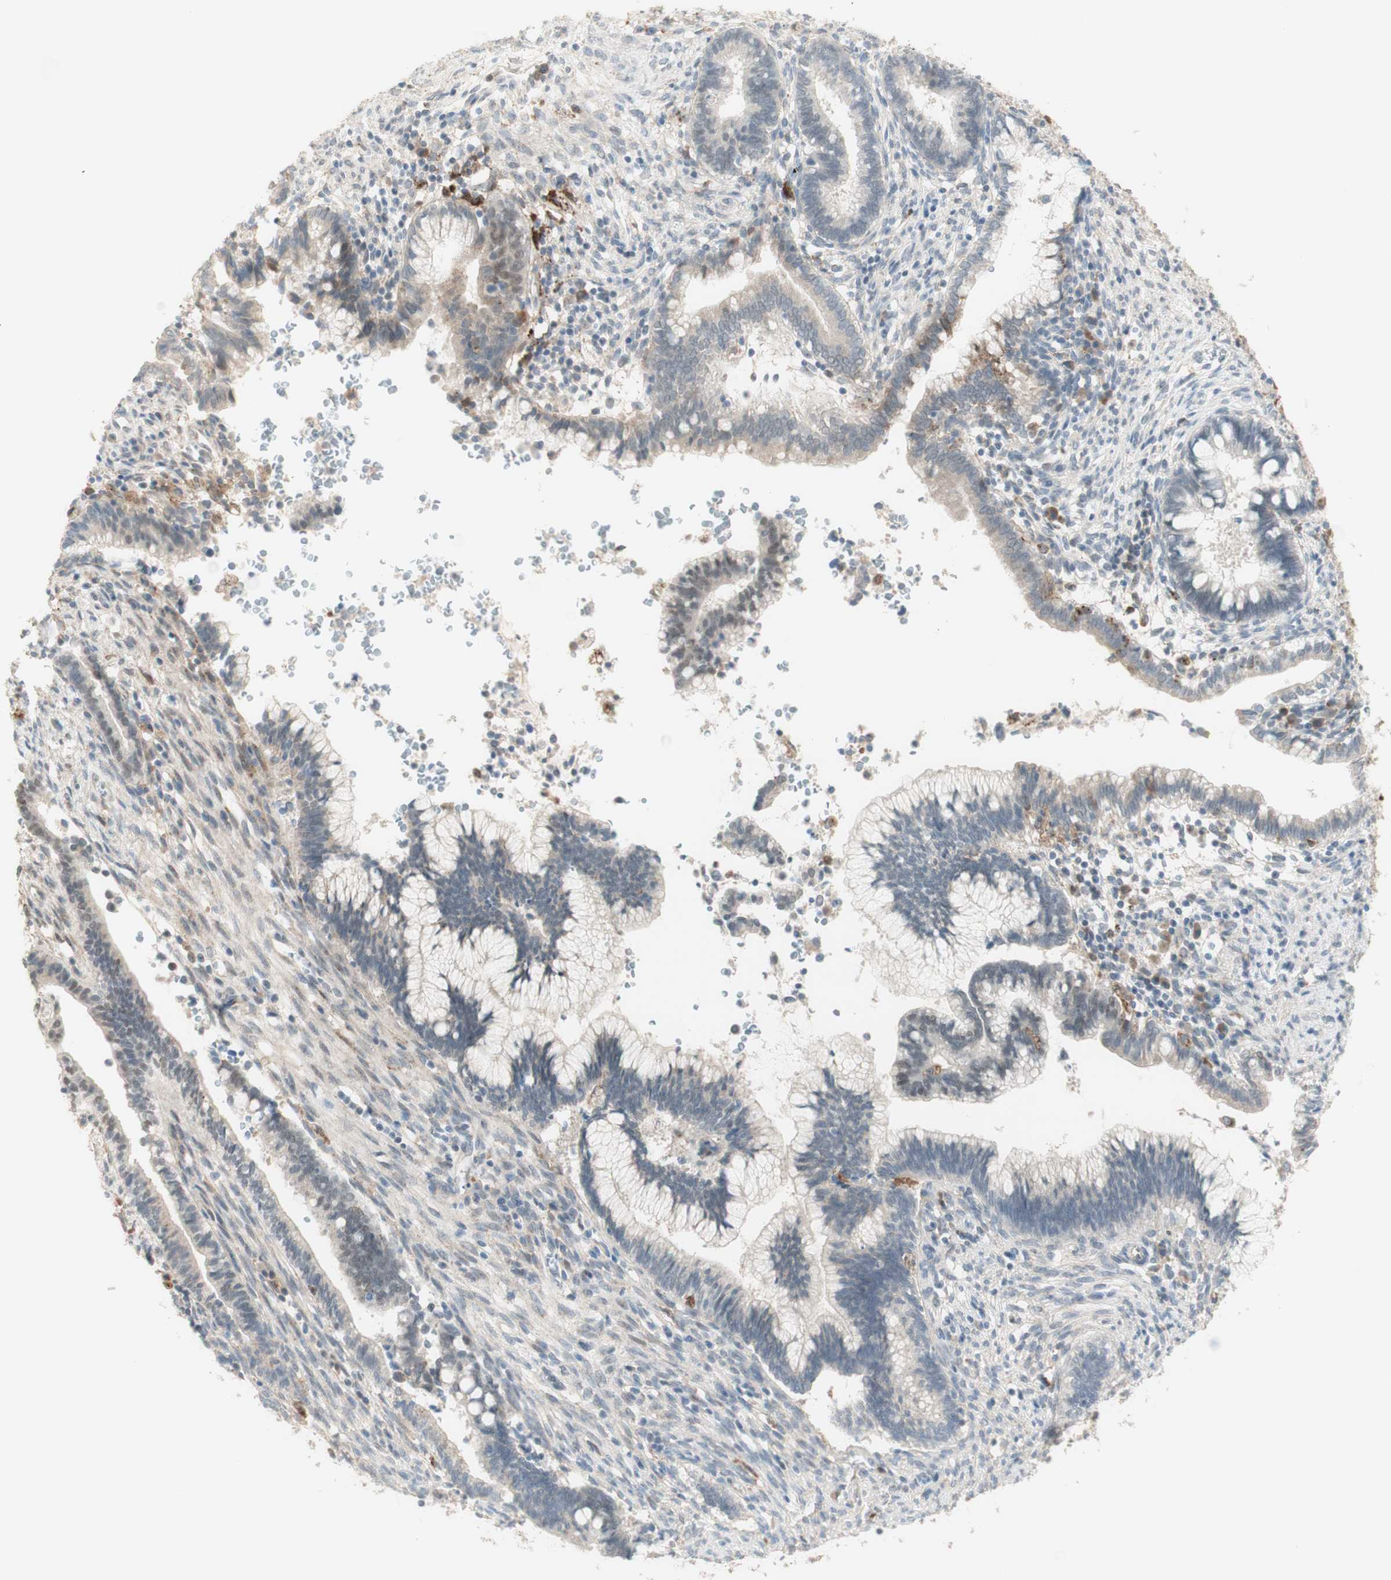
{"staining": {"intensity": "weak", "quantity": "25%-75%", "location": "cytoplasmic/membranous"}, "tissue": "cervical cancer", "cell_type": "Tumor cells", "image_type": "cancer", "snomed": [{"axis": "morphology", "description": "Adenocarcinoma, NOS"}, {"axis": "topography", "description": "Cervix"}], "caption": "Immunohistochemical staining of cervical cancer shows low levels of weak cytoplasmic/membranous protein positivity in approximately 25%-75% of tumor cells. (DAB (3,3'-diaminobenzidine) IHC with brightfield microscopy, high magnification).", "gene": "GAPT", "patient": {"sex": "female", "age": 44}}